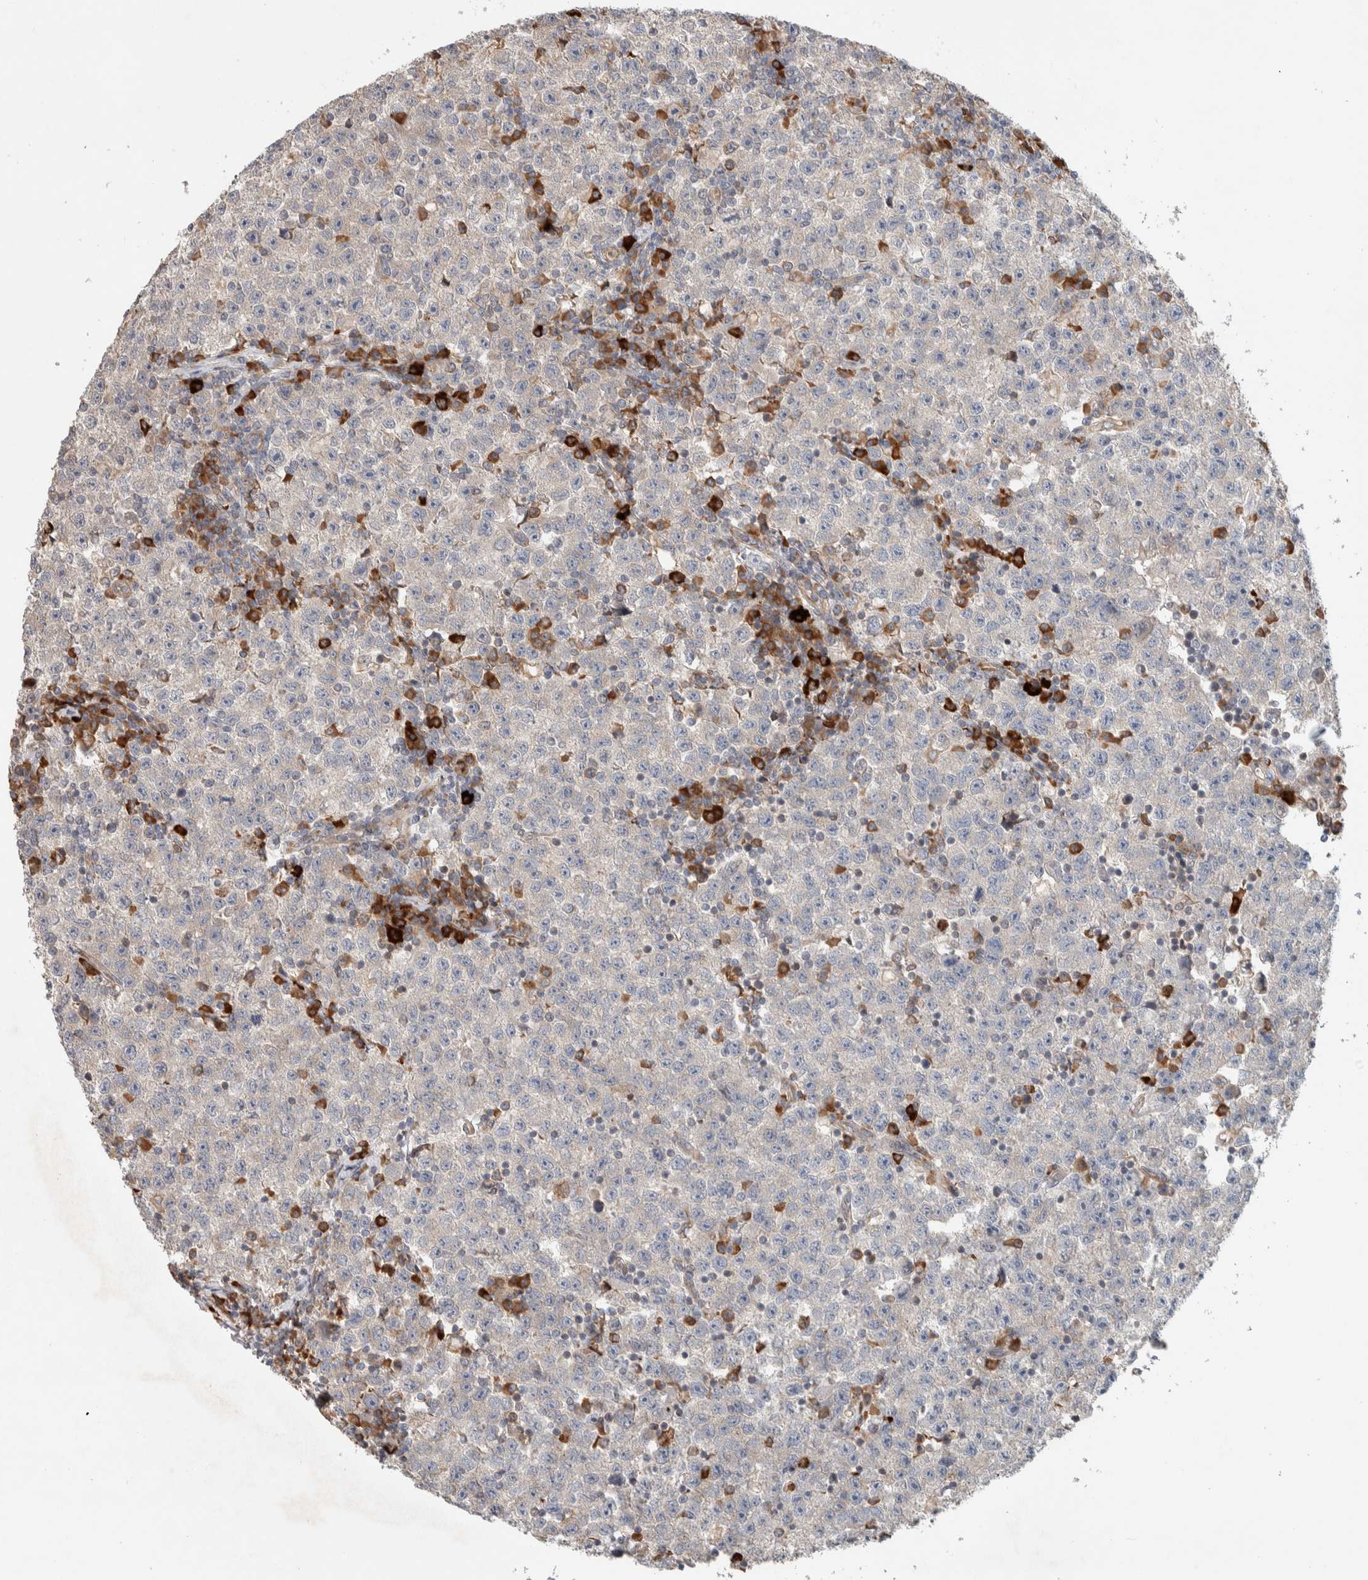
{"staining": {"intensity": "negative", "quantity": "none", "location": "none"}, "tissue": "testis cancer", "cell_type": "Tumor cells", "image_type": "cancer", "snomed": [{"axis": "morphology", "description": "Seminoma, NOS"}, {"axis": "topography", "description": "Testis"}], "caption": "High power microscopy histopathology image of an immunohistochemistry (IHC) histopathology image of seminoma (testis), revealing no significant expression in tumor cells.", "gene": "ADCY8", "patient": {"sex": "male", "age": 22}}